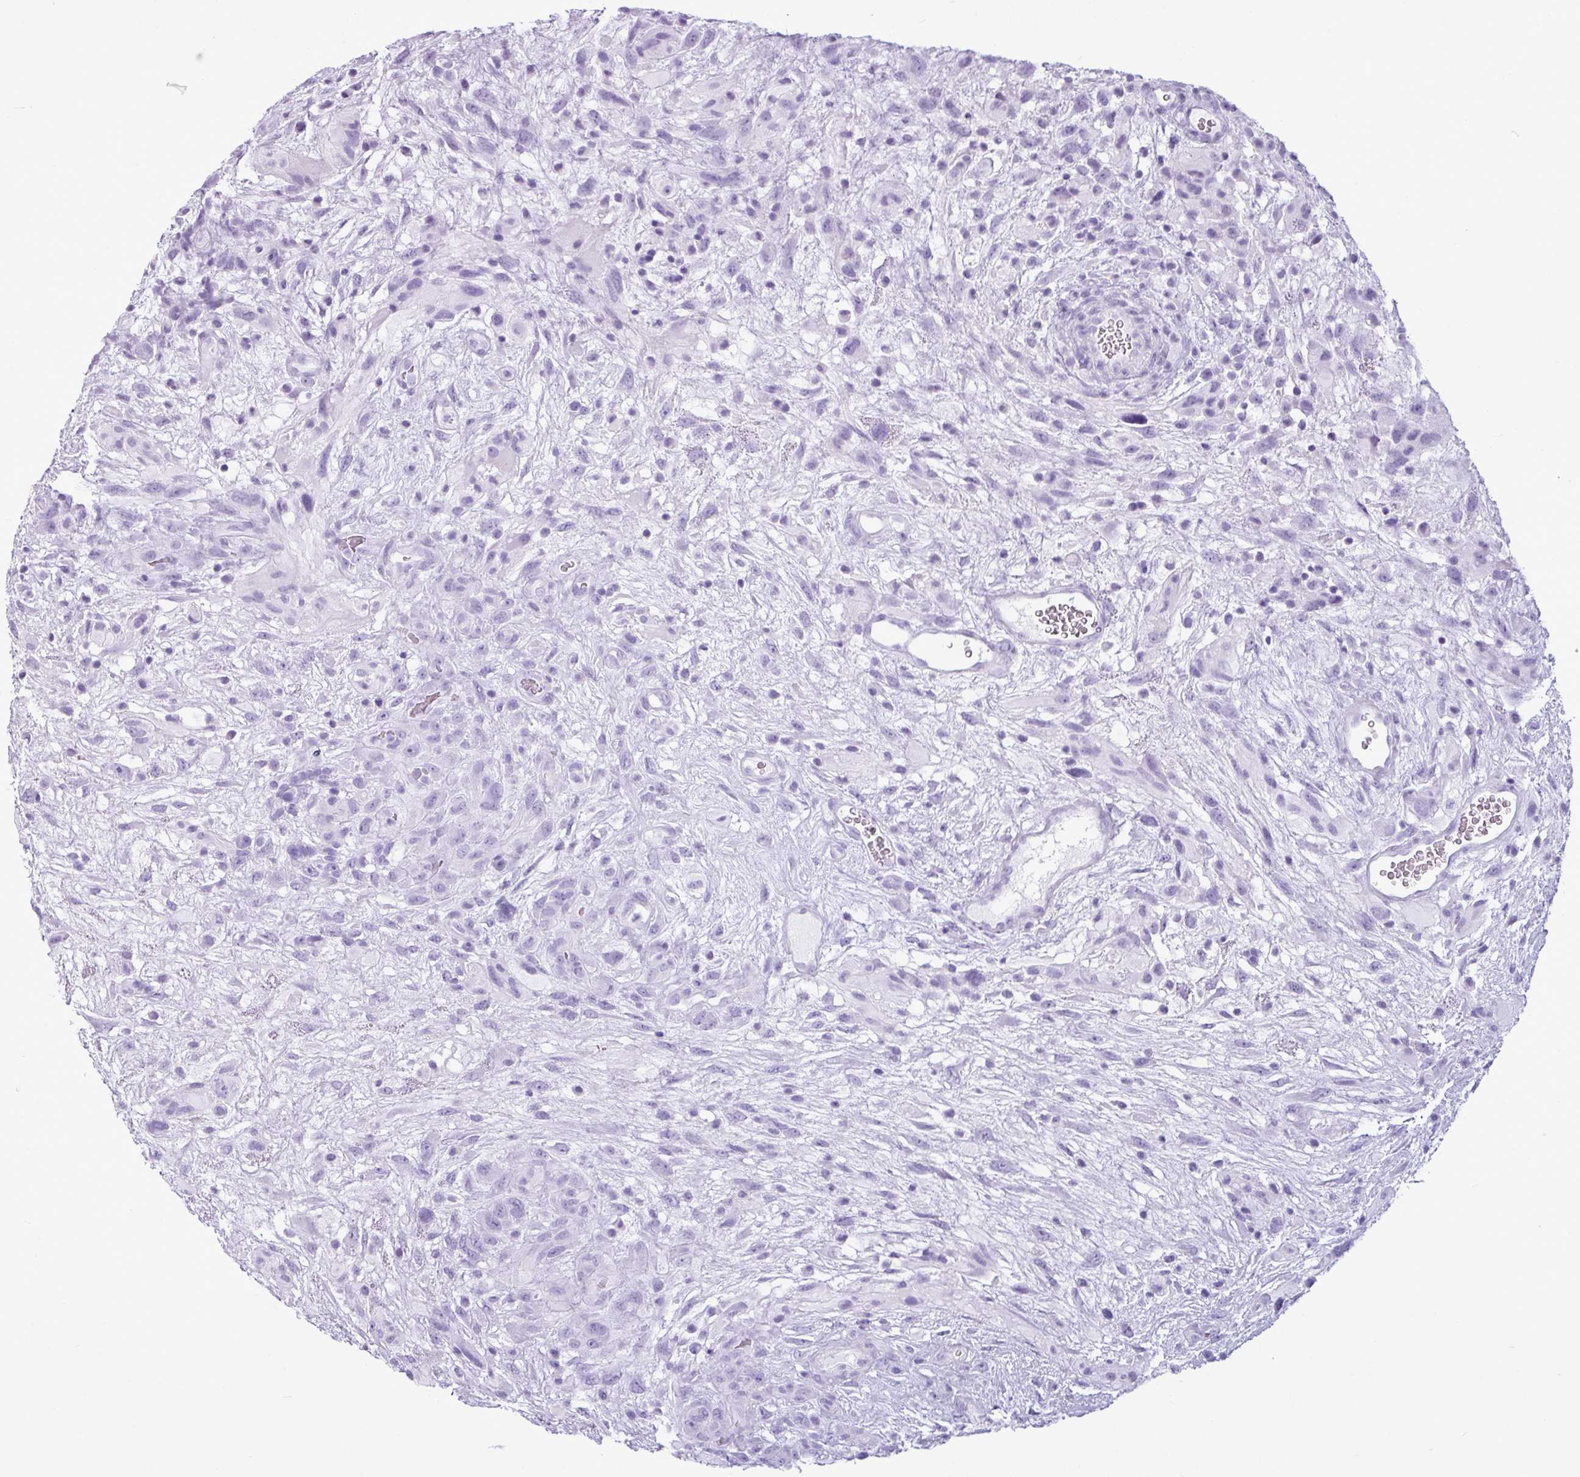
{"staining": {"intensity": "negative", "quantity": "none", "location": "none"}, "tissue": "glioma", "cell_type": "Tumor cells", "image_type": "cancer", "snomed": [{"axis": "morphology", "description": "Glioma, malignant, High grade"}, {"axis": "topography", "description": "Brain"}], "caption": "A high-resolution micrograph shows immunohistochemistry (IHC) staining of malignant glioma (high-grade), which demonstrates no significant expression in tumor cells.", "gene": "AMY1B", "patient": {"sex": "male", "age": 61}}